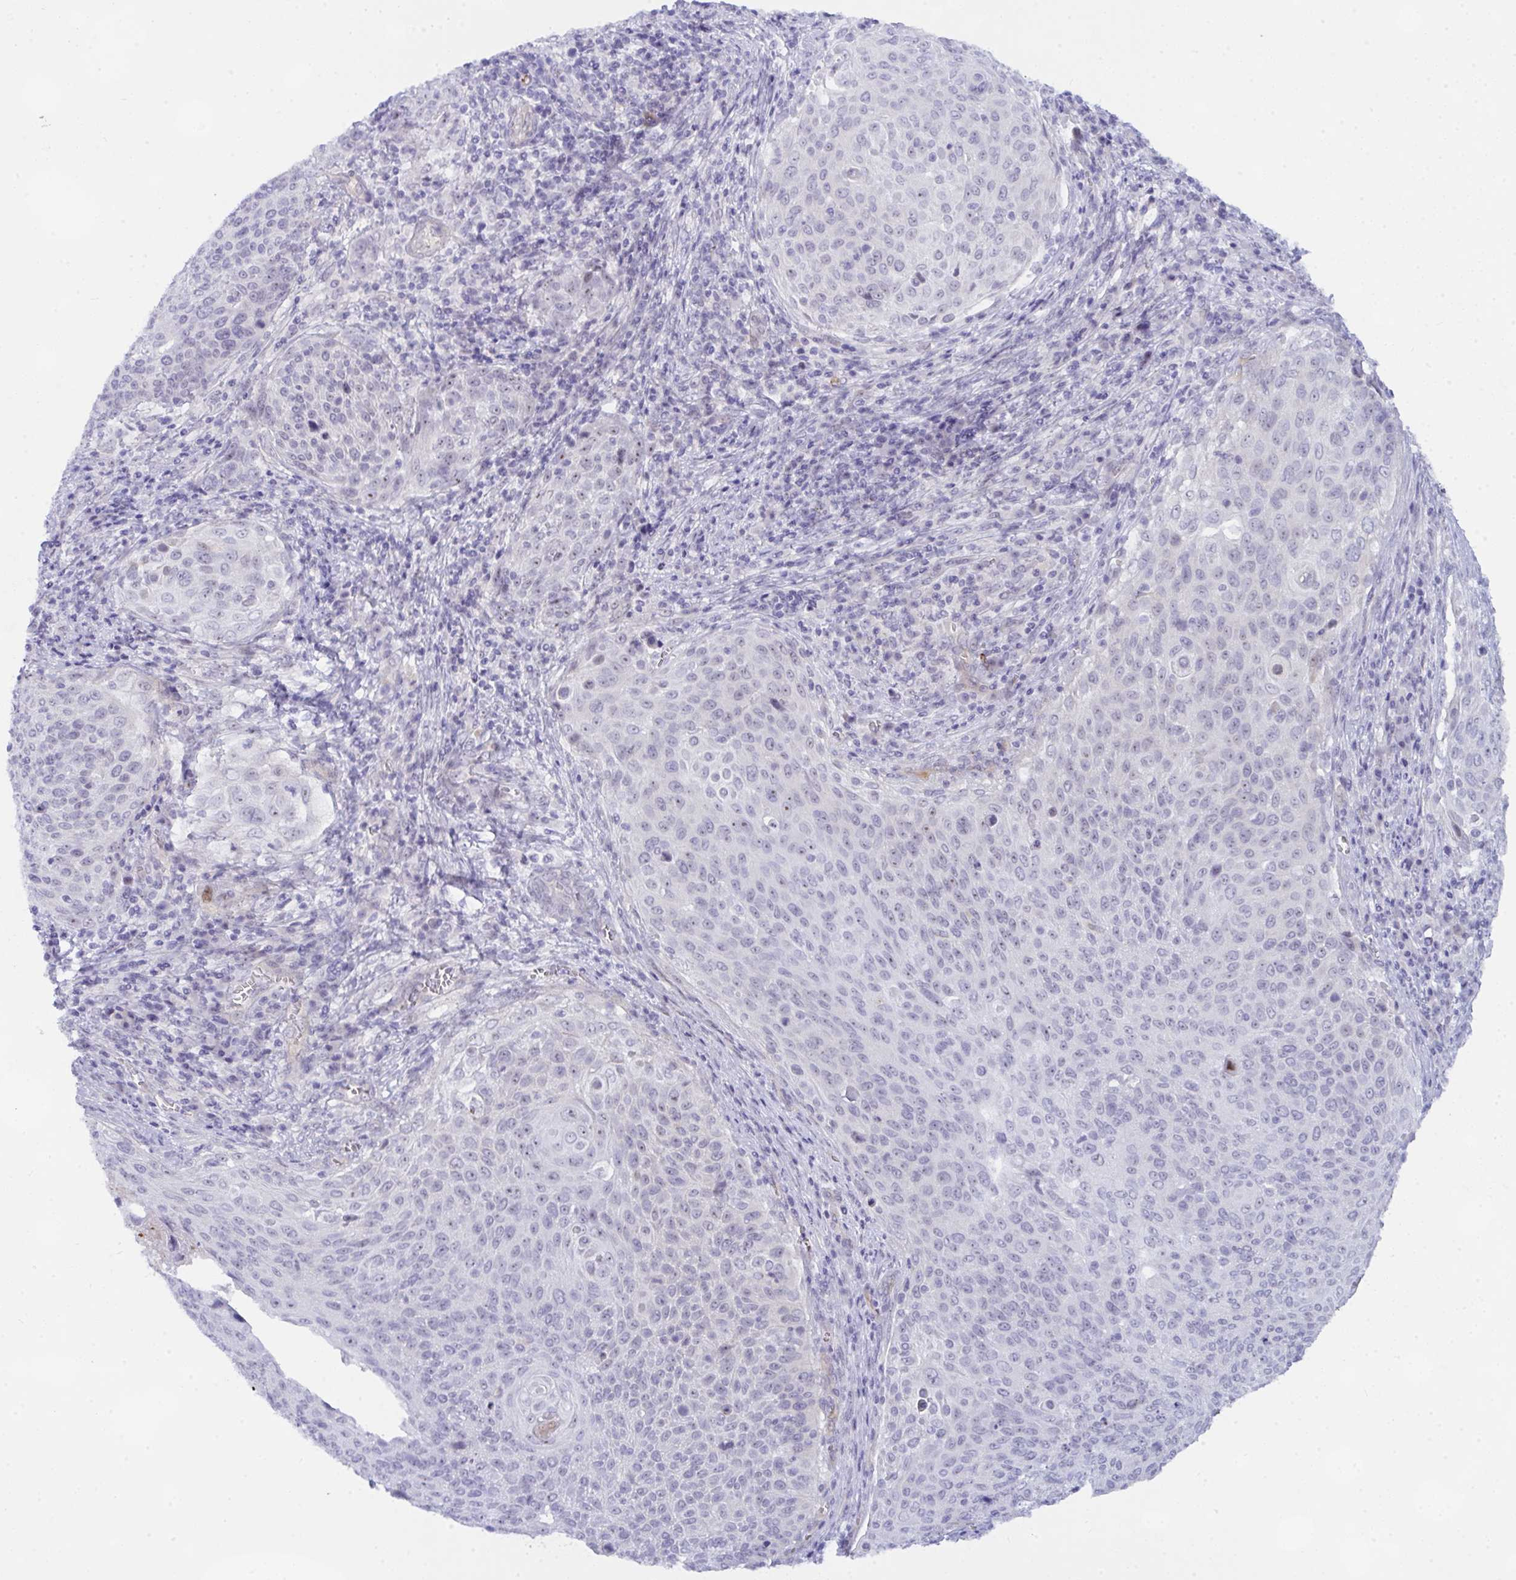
{"staining": {"intensity": "negative", "quantity": "none", "location": "none"}, "tissue": "cervical cancer", "cell_type": "Tumor cells", "image_type": "cancer", "snomed": [{"axis": "morphology", "description": "Squamous cell carcinoma, NOS"}, {"axis": "topography", "description": "Cervix"}], "caption": "A micrograph of human cervical cancer is negative for staining in tumor cells.", "gene": "NFXL1", "patient": {"sex": "female", "age": 46}}